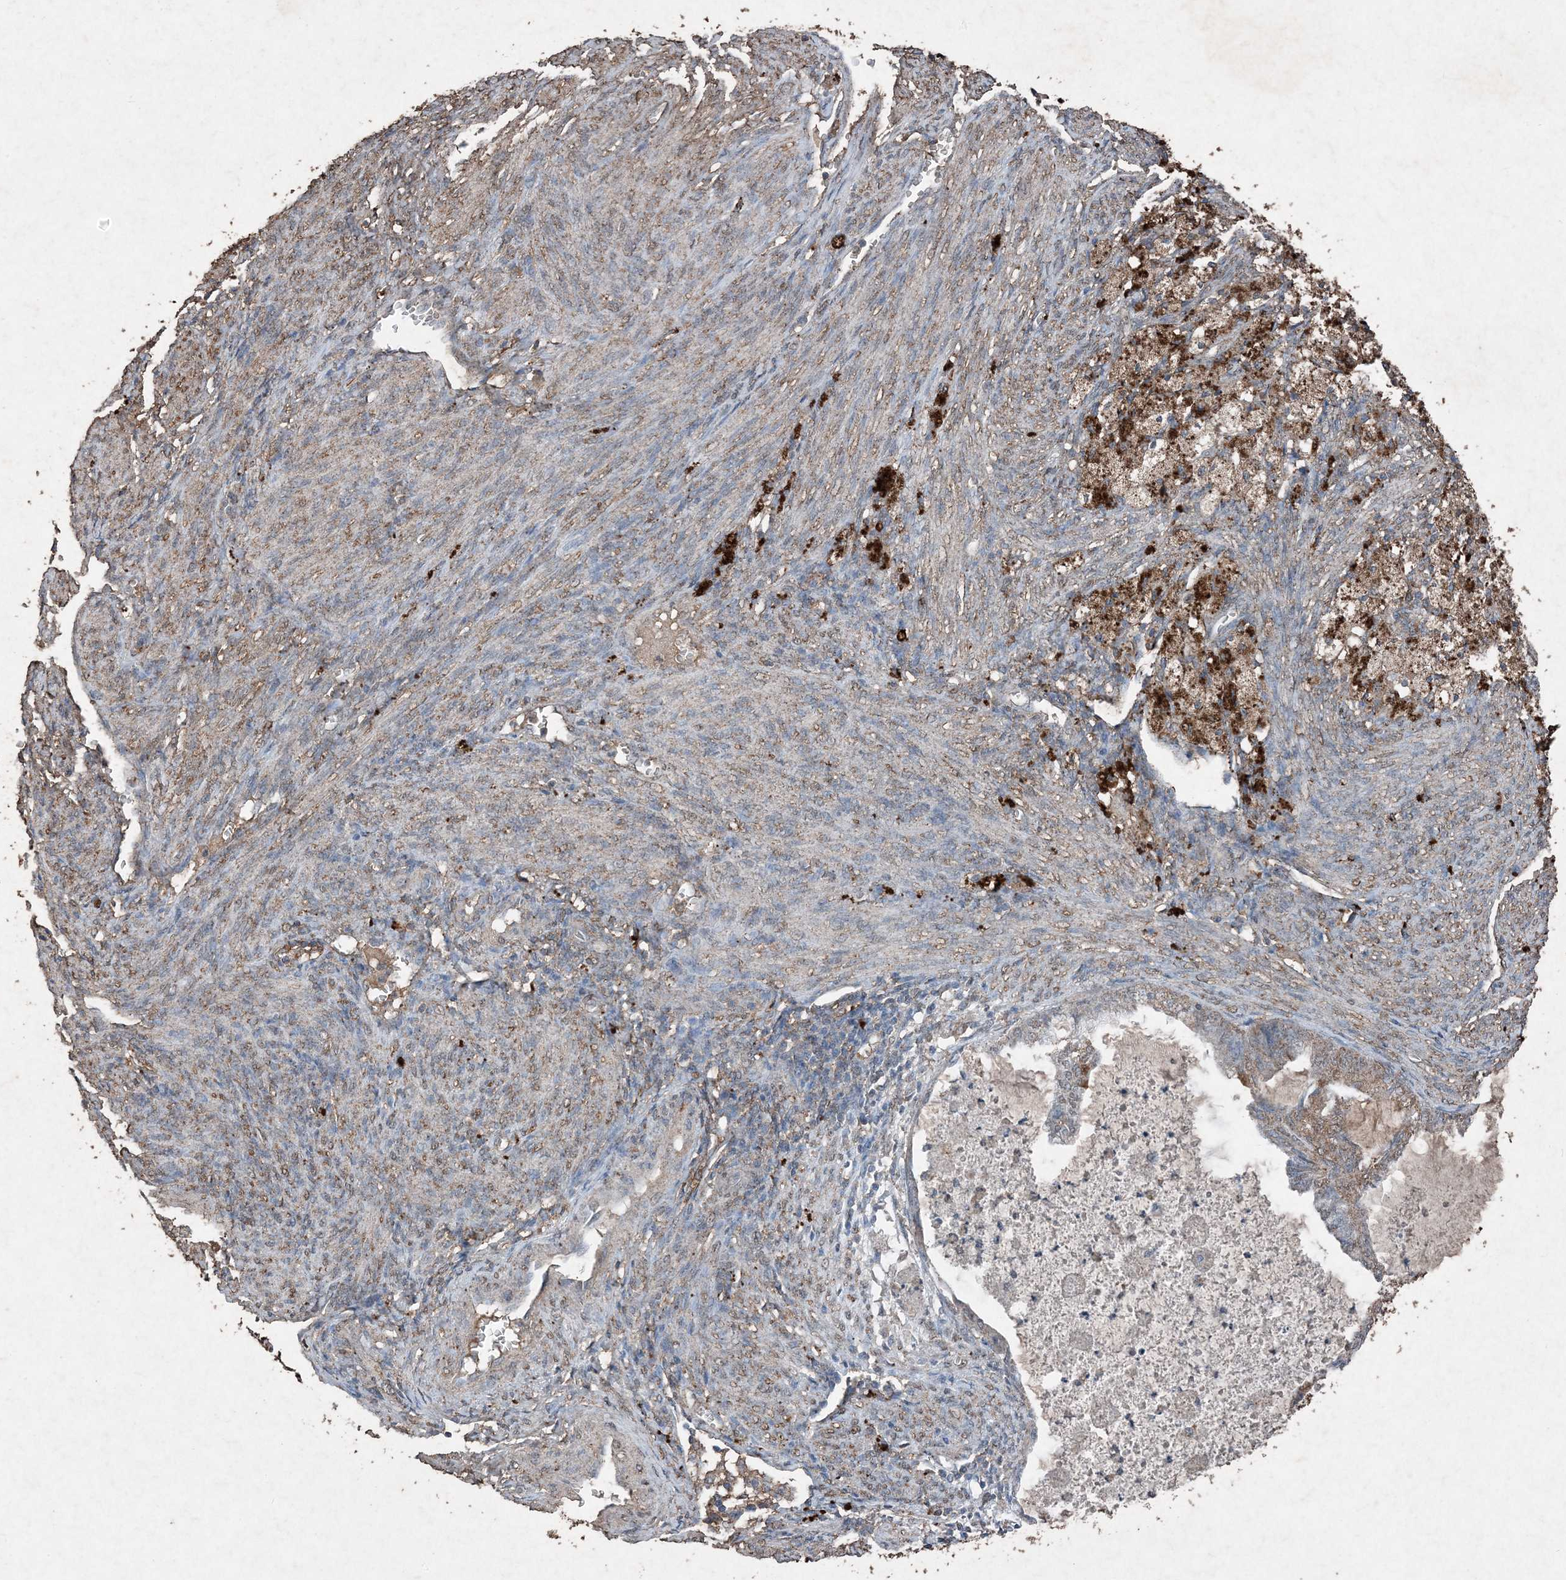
{"staining": {"intensity": "moderate", "quantity": "25%-75%", "location": "cytoplasmic/membranous"}, "tissue": "cervical cancer", "cell_type": "Tumor cells", "image_type": "cancer", "snomed": [{"axis": "morphology", "description": "Normal tissue, NOS"}, {"axis": "morphology", "description": "Adenocarcinoma, NOS"}, {"axis": "topography", "description": "Cervix"}, {"axis": "topography", "description": "Endometrium"}], "caption": "Brown immunohistochemical staining in cervical adenocarcinoma shows moderate cytoplasmic/membranous positivity in about 25%-75% of tumor cells.", "gene": "FCN3", "patient": {"sex": "female", "age": 86}}